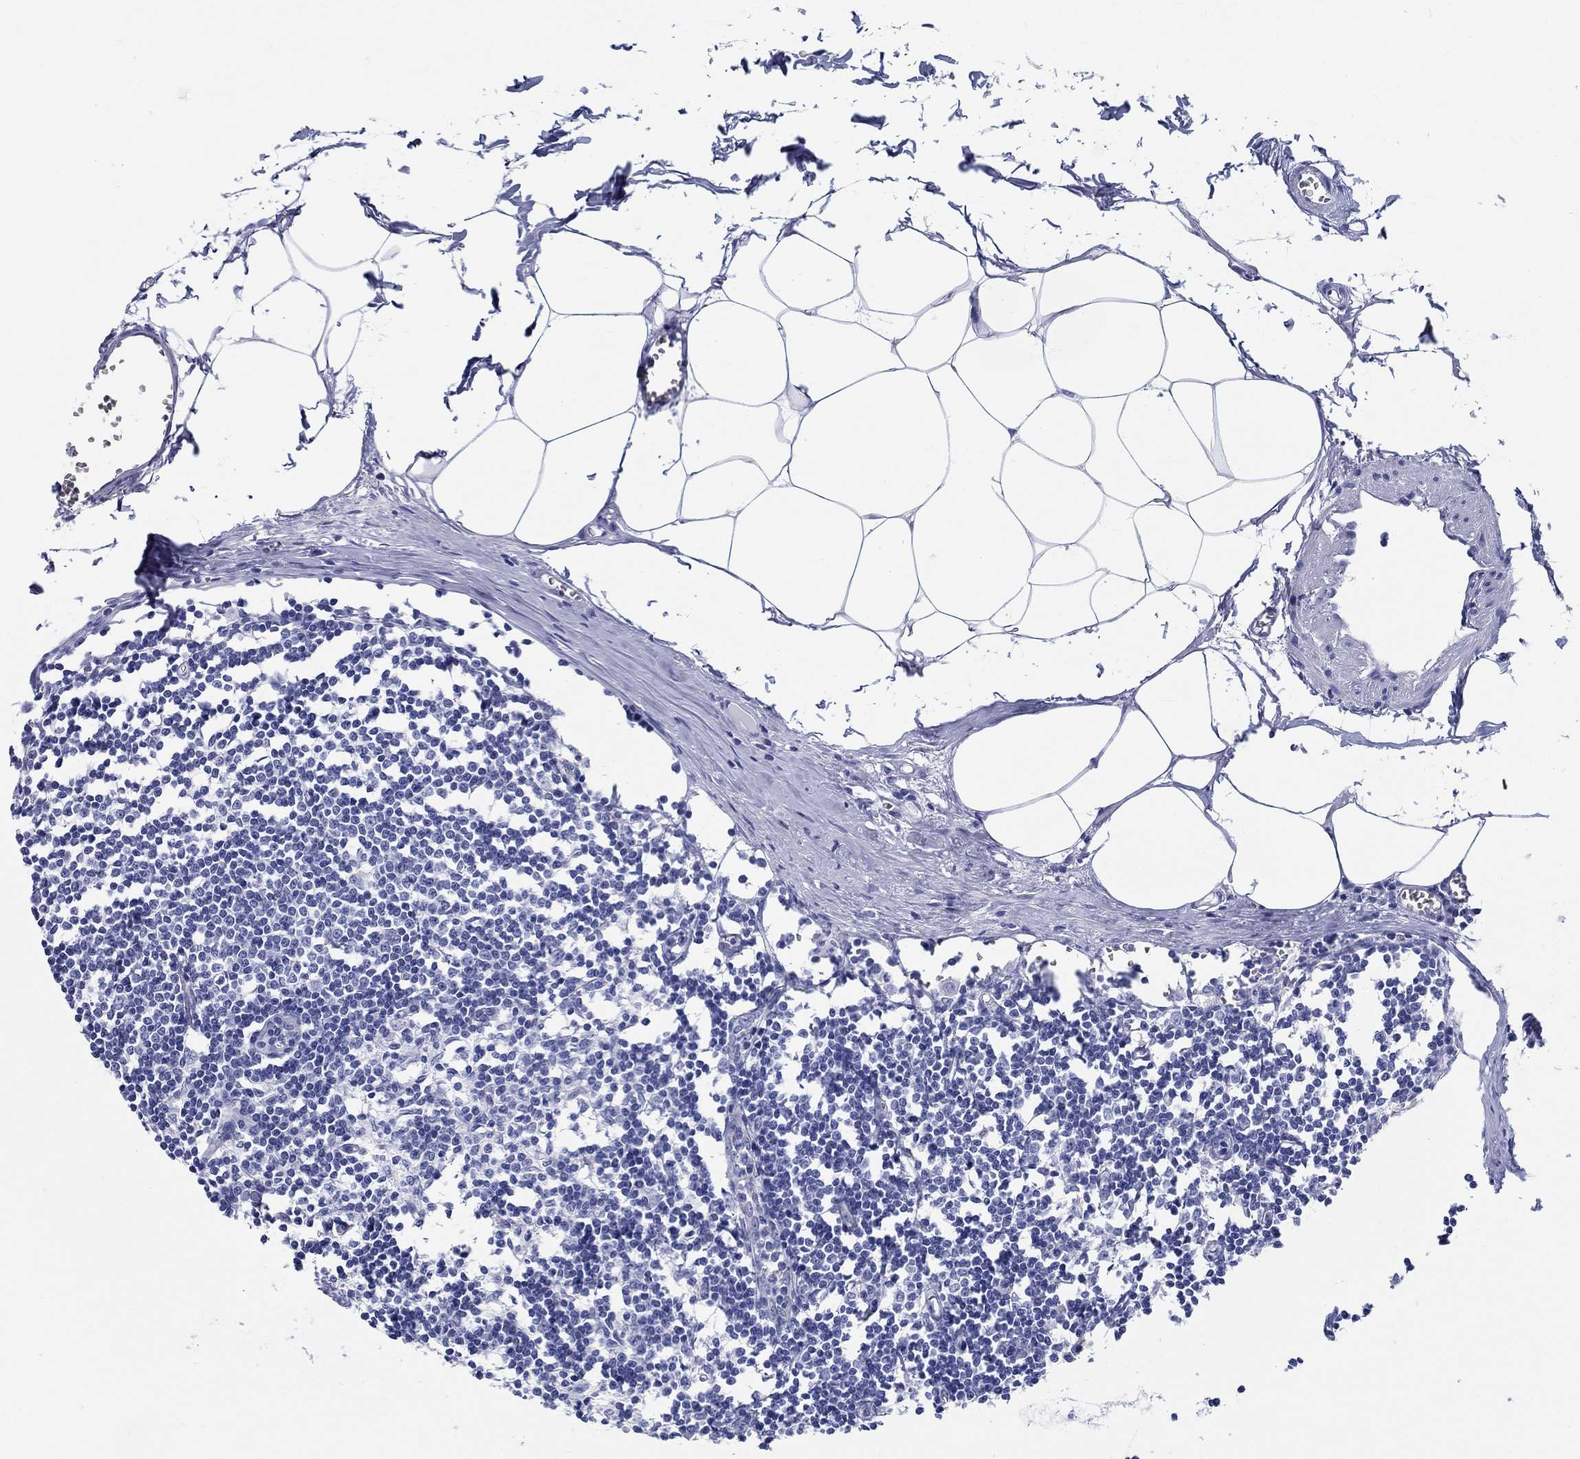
{"staining": {"intensity": "negative", "quantity": "none", "location": "none"}, "tissue": "lymph node", "cell_type": "Germinal center cells", "image_type": "normal", "snomed": [{"axis": "morphology", "description": "Normal tissue, NOS"}, {"axis": "topography", "description": "Lymph node"}], "caption": "Immunohistochemical staining of normal lymph node shows no significant staining in germinal center cells. (IHC, brightfield microscopy, high magnification).", "gene": "RD3L", "patient": {"sex": "male", "age": 59}}